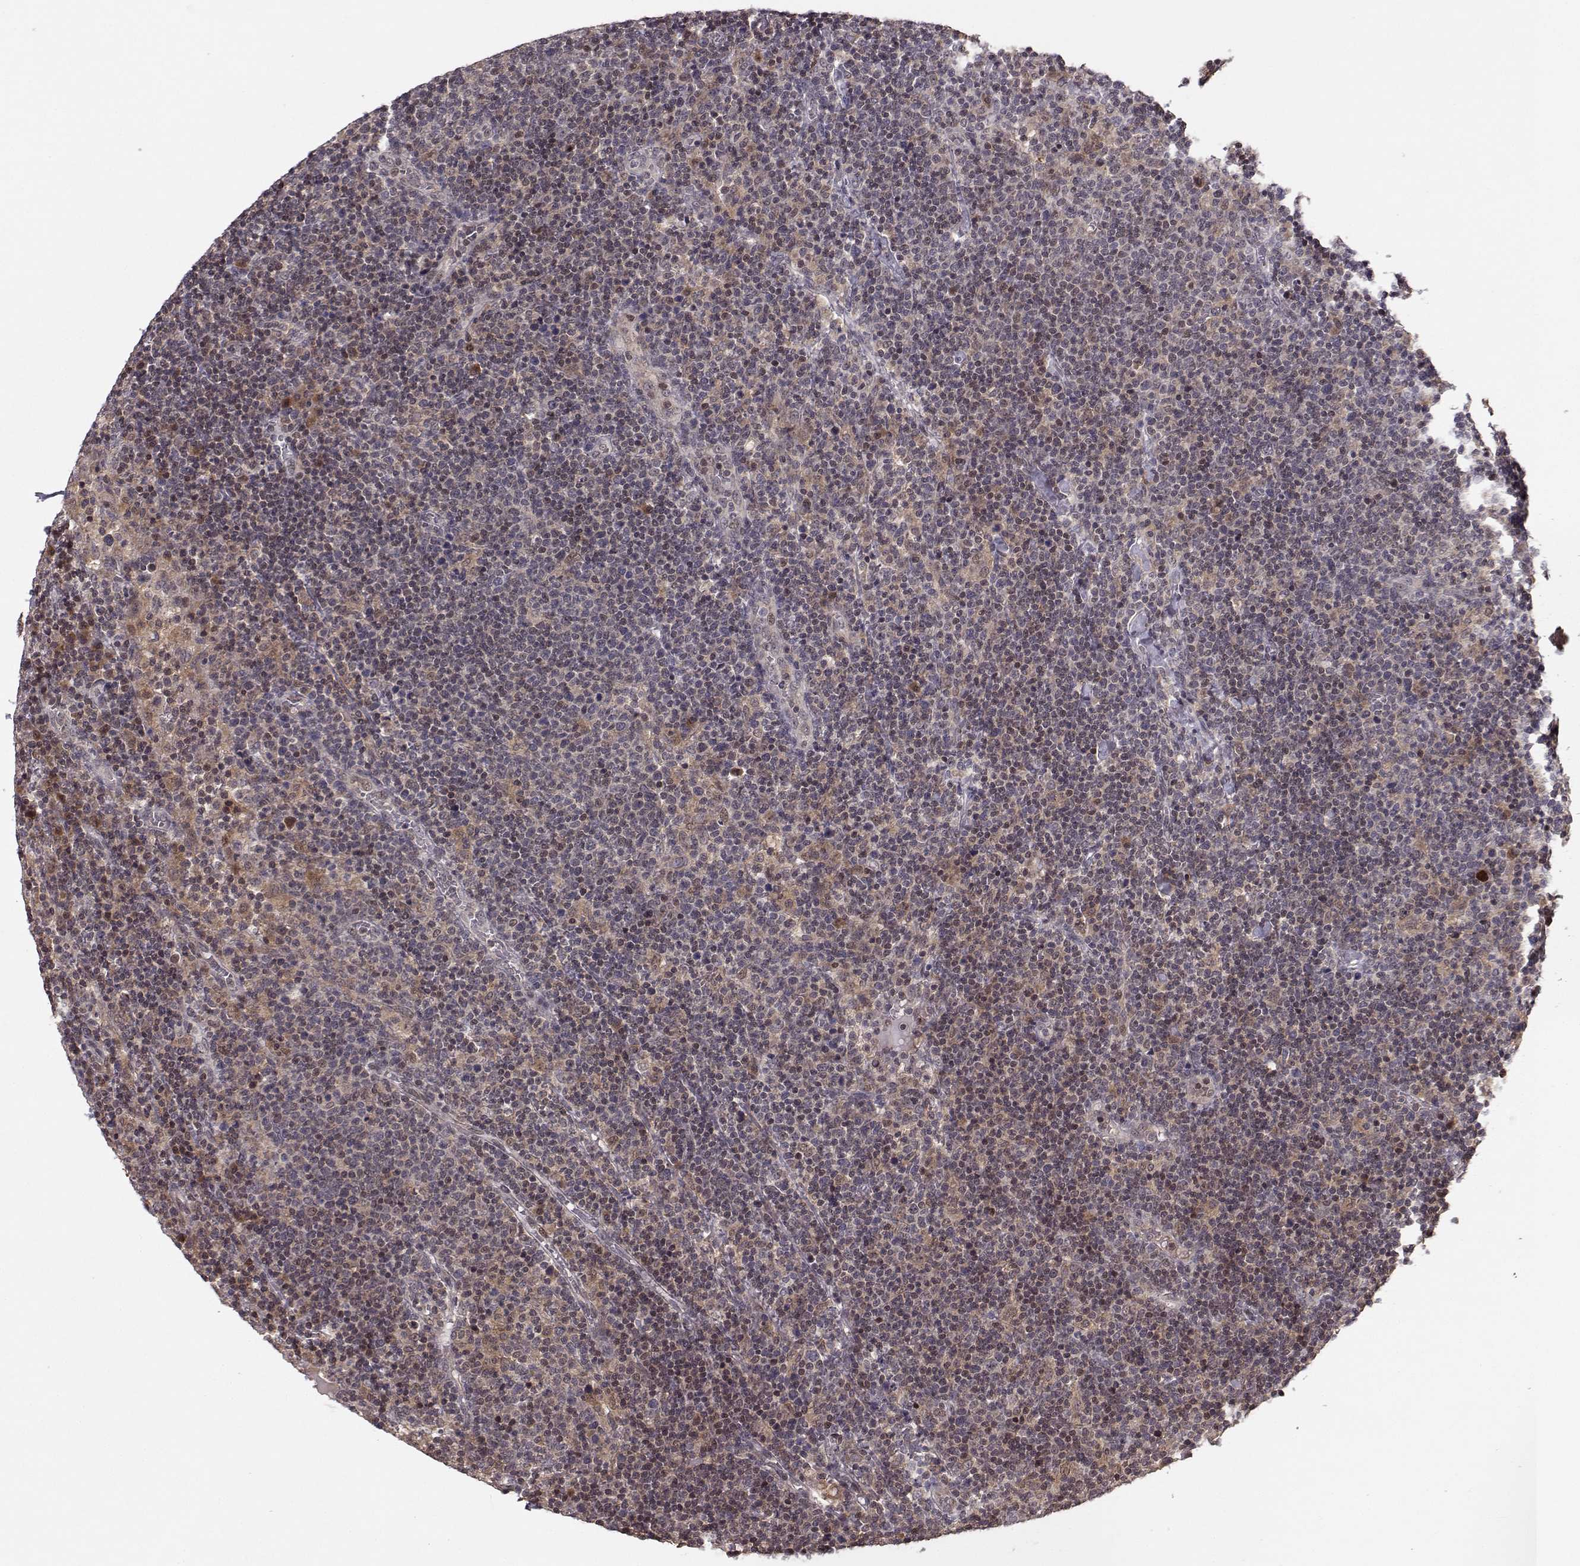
{"staining": {"intensity": "negative", "quantity": "none", "location": "none"}, "tissue": "lymphoma", "cell_type": "Tumor cells", "image_type": "cancer", "snomed": [{"axis": "morphology", "description": "Malignant lymphoma, non-Hodgkin's type, High grade"}, {"axis": "topography", "description": "Lymph node"}], "caption": "Immunohistochemical staining of human lymphoma reveals no significant staining in tumor cells. (DAB (3,3'-diaminobenzidine) immunohistochemistry (IHC) visualized using brightfield microscopy, high magnification).", "gene": "PLEKHG3", "patient": {"sex": "male", "age": 61}}